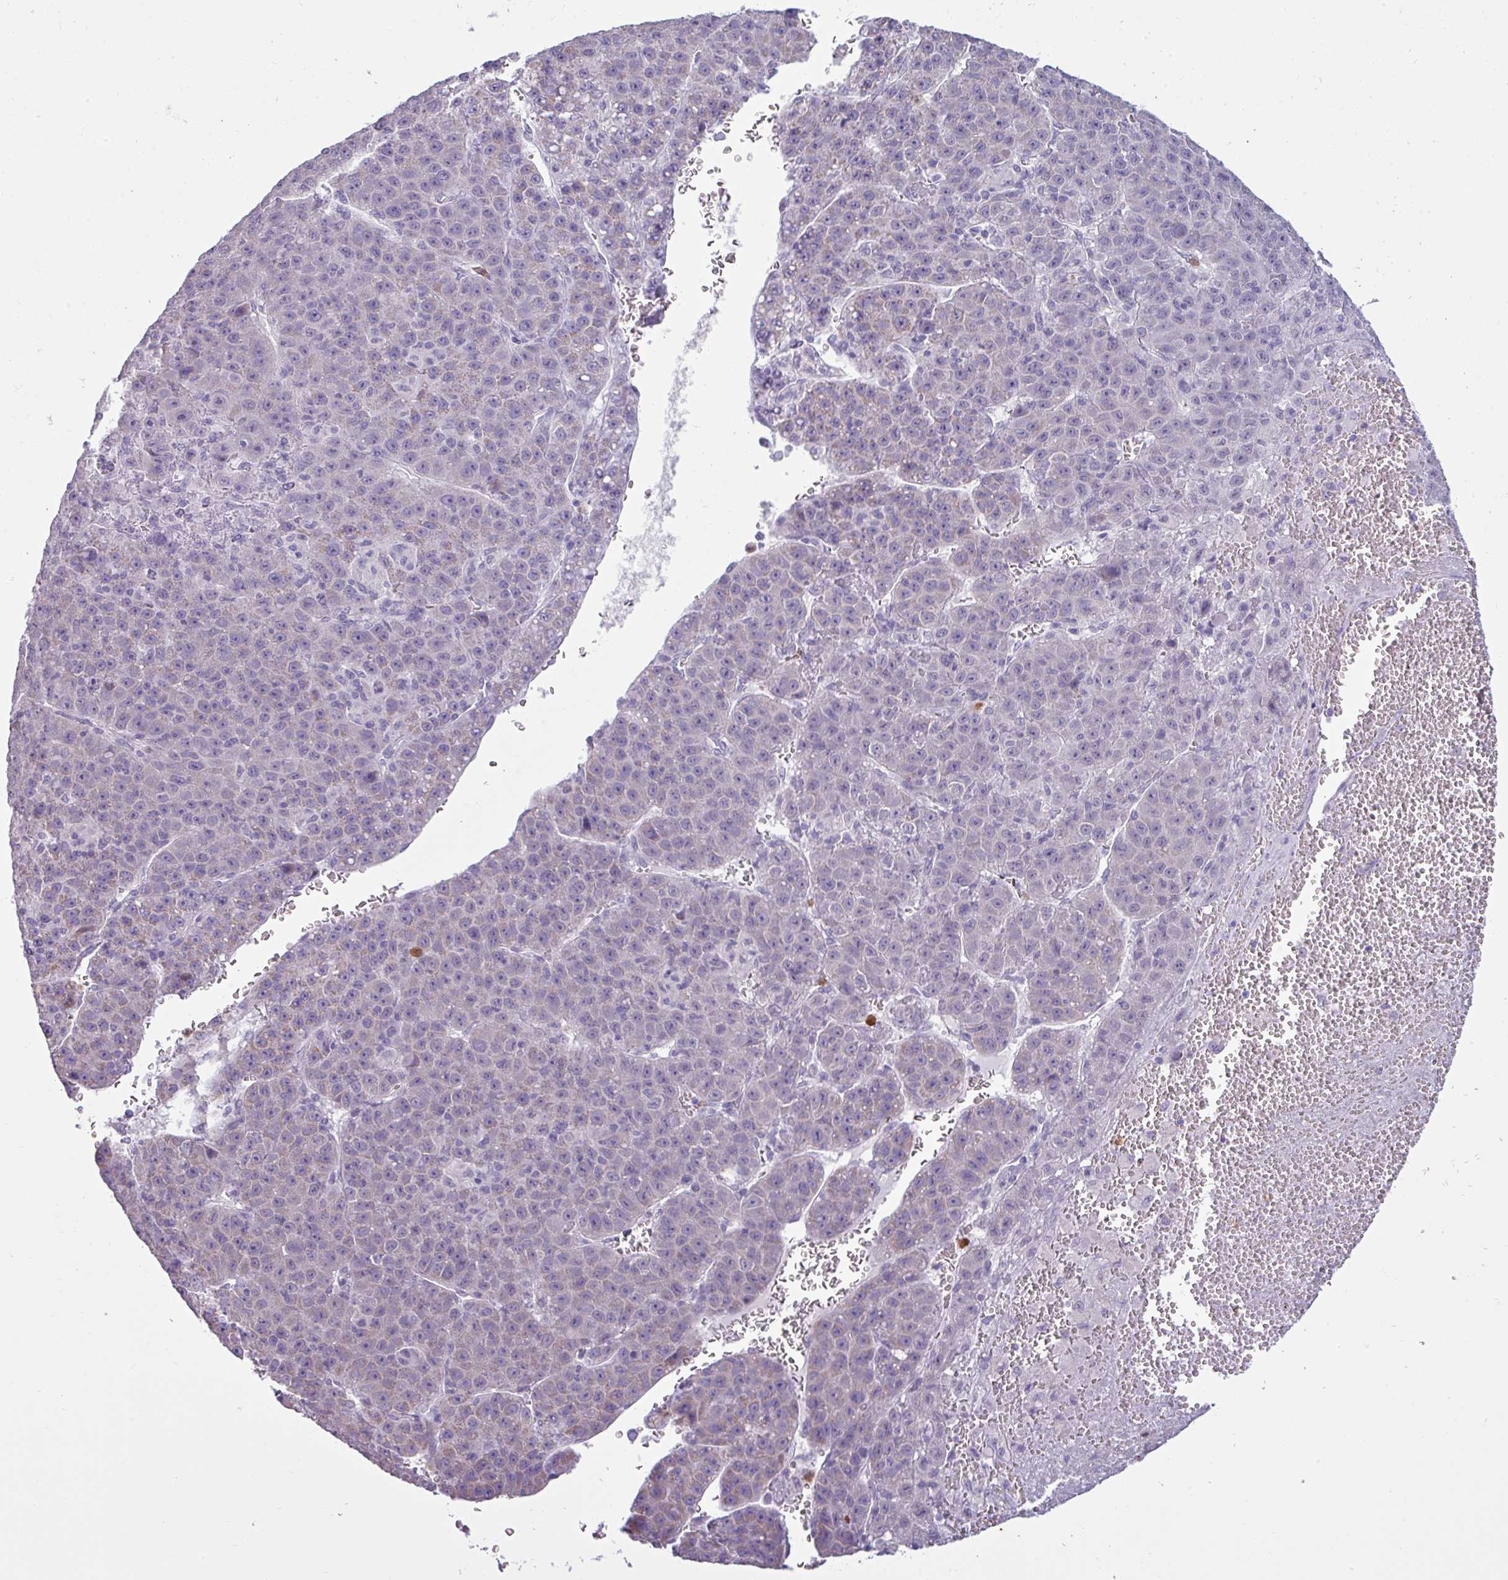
{"staining": {"intensity": "negative", "quantity": "none", "location": "none"}, "tissue": "liver cancer", "cell_type": "Tumor cells", "image_type": "cancer", "snomed": [{"axis": "morphology", "description": "Carcinoma, Hepatocellular, NOS"}, {"axis": "topography", "description": "Liver"}], "caption": "This photomicrograph is of liver hepatocellular carcinoma stained with immunohistochemistry to label a protein in brown with the nuclei are counter-stained blue. There is no staining in tumor cells. (Immunohistochemistry (ihc), brightfield microscopy, high magnification).", "gene": "TRIM39", "patient": {"sex": "female", "age": 53}}